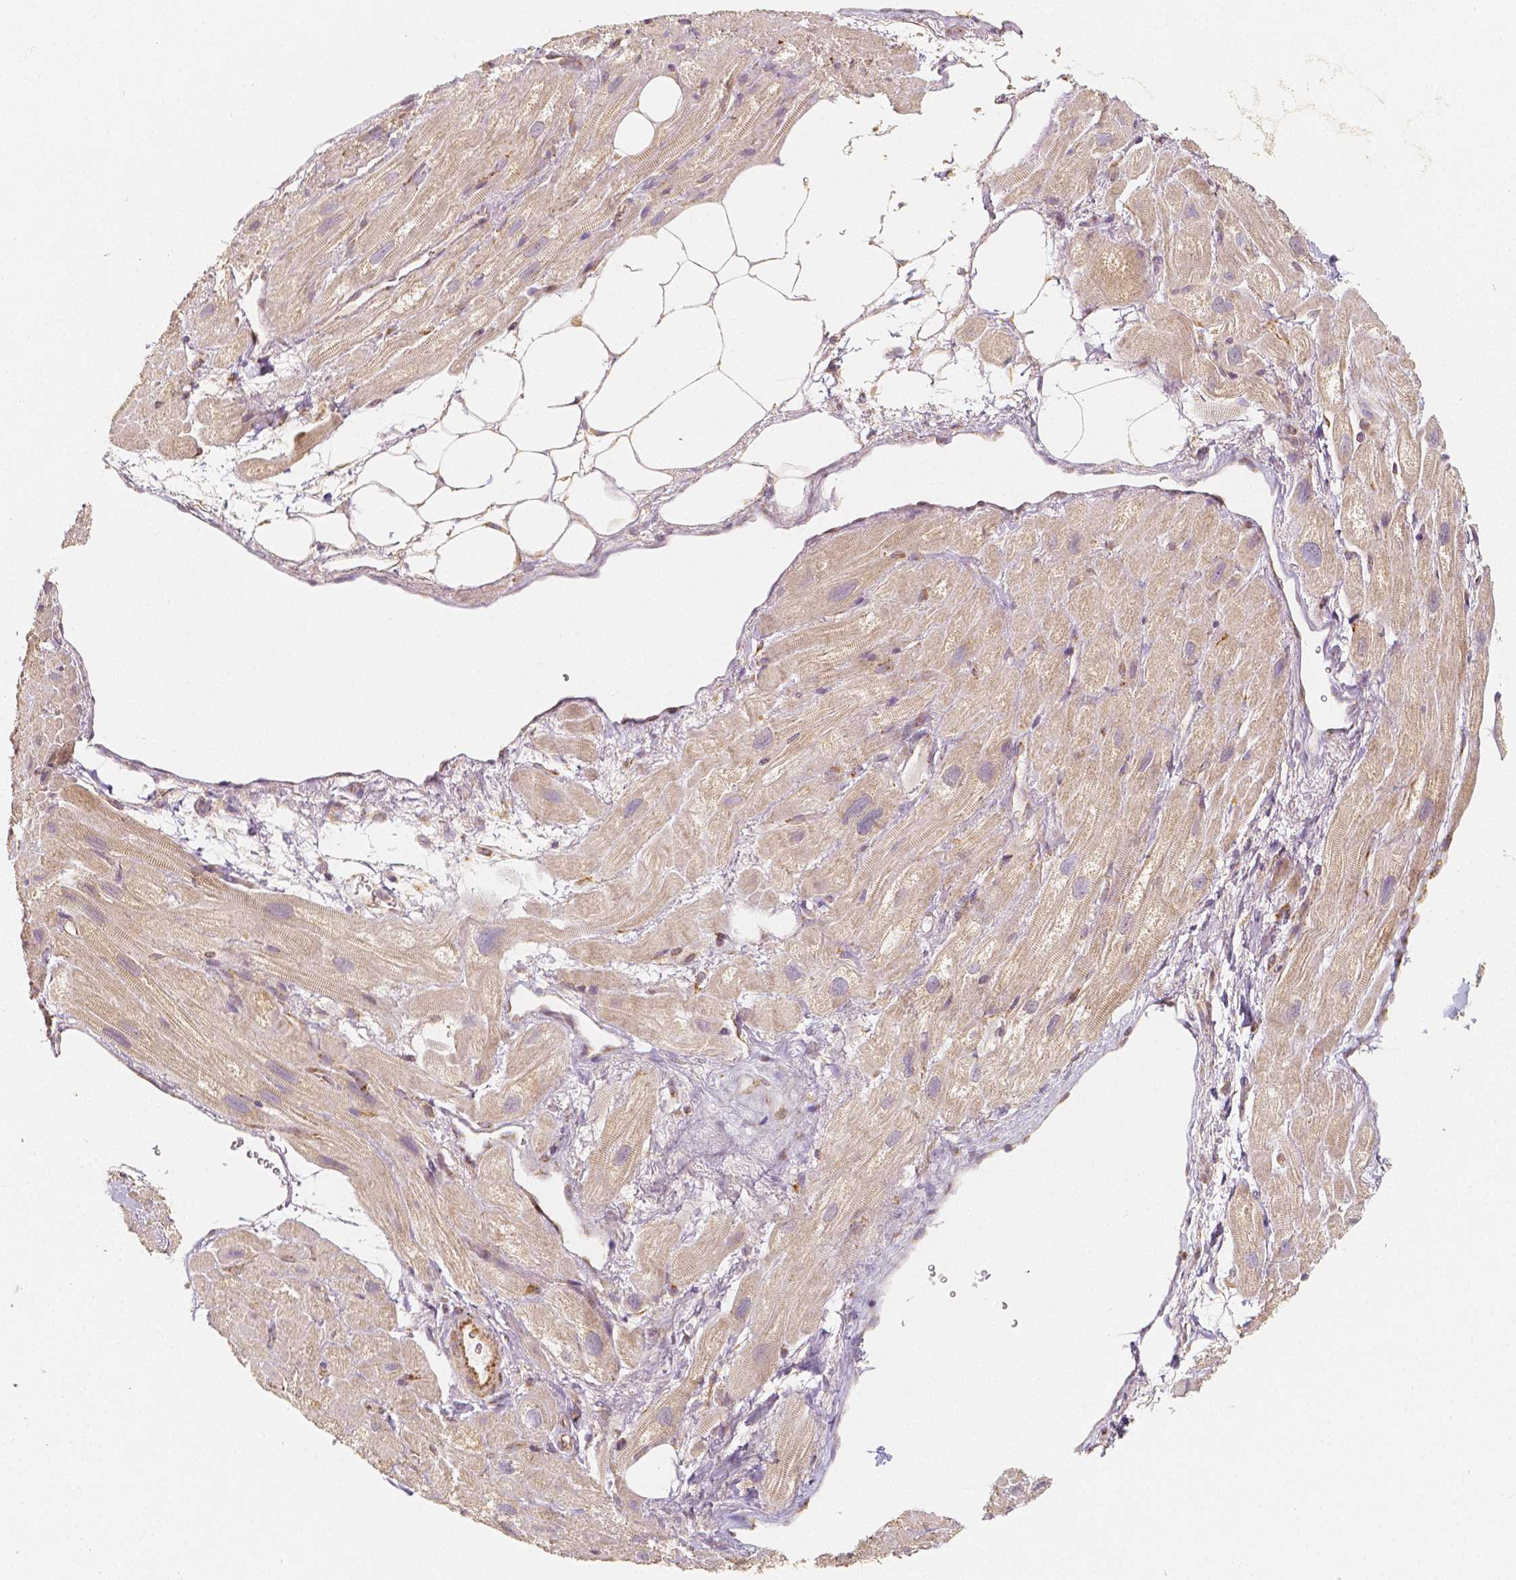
{"staining": {"intensity": "moderate", "quantity": "25%-75%", "location": "cytoplasmic/membranous"}, "tissue": "heart muscle", "cell_type": "Cardiomyocytes", "image_type": "normal", "snomed": [{"axis": "morphology", "description": "Normal tissue, NOS"}, {"axis": "topography", "description": "Heart"}], "caption": "Heart muscle stained with DAB (3,3'-diaminobenzidine) immunohistochemistry demonstrates medium levels of moderate cytoplasmic/membranous staining in approximately 25%-75% of cardiomyocytes. (IHC, brightfield microscopy, high magnification).", "gene": "PGAM5", "patient": {"sex": "female", "age": 62}}